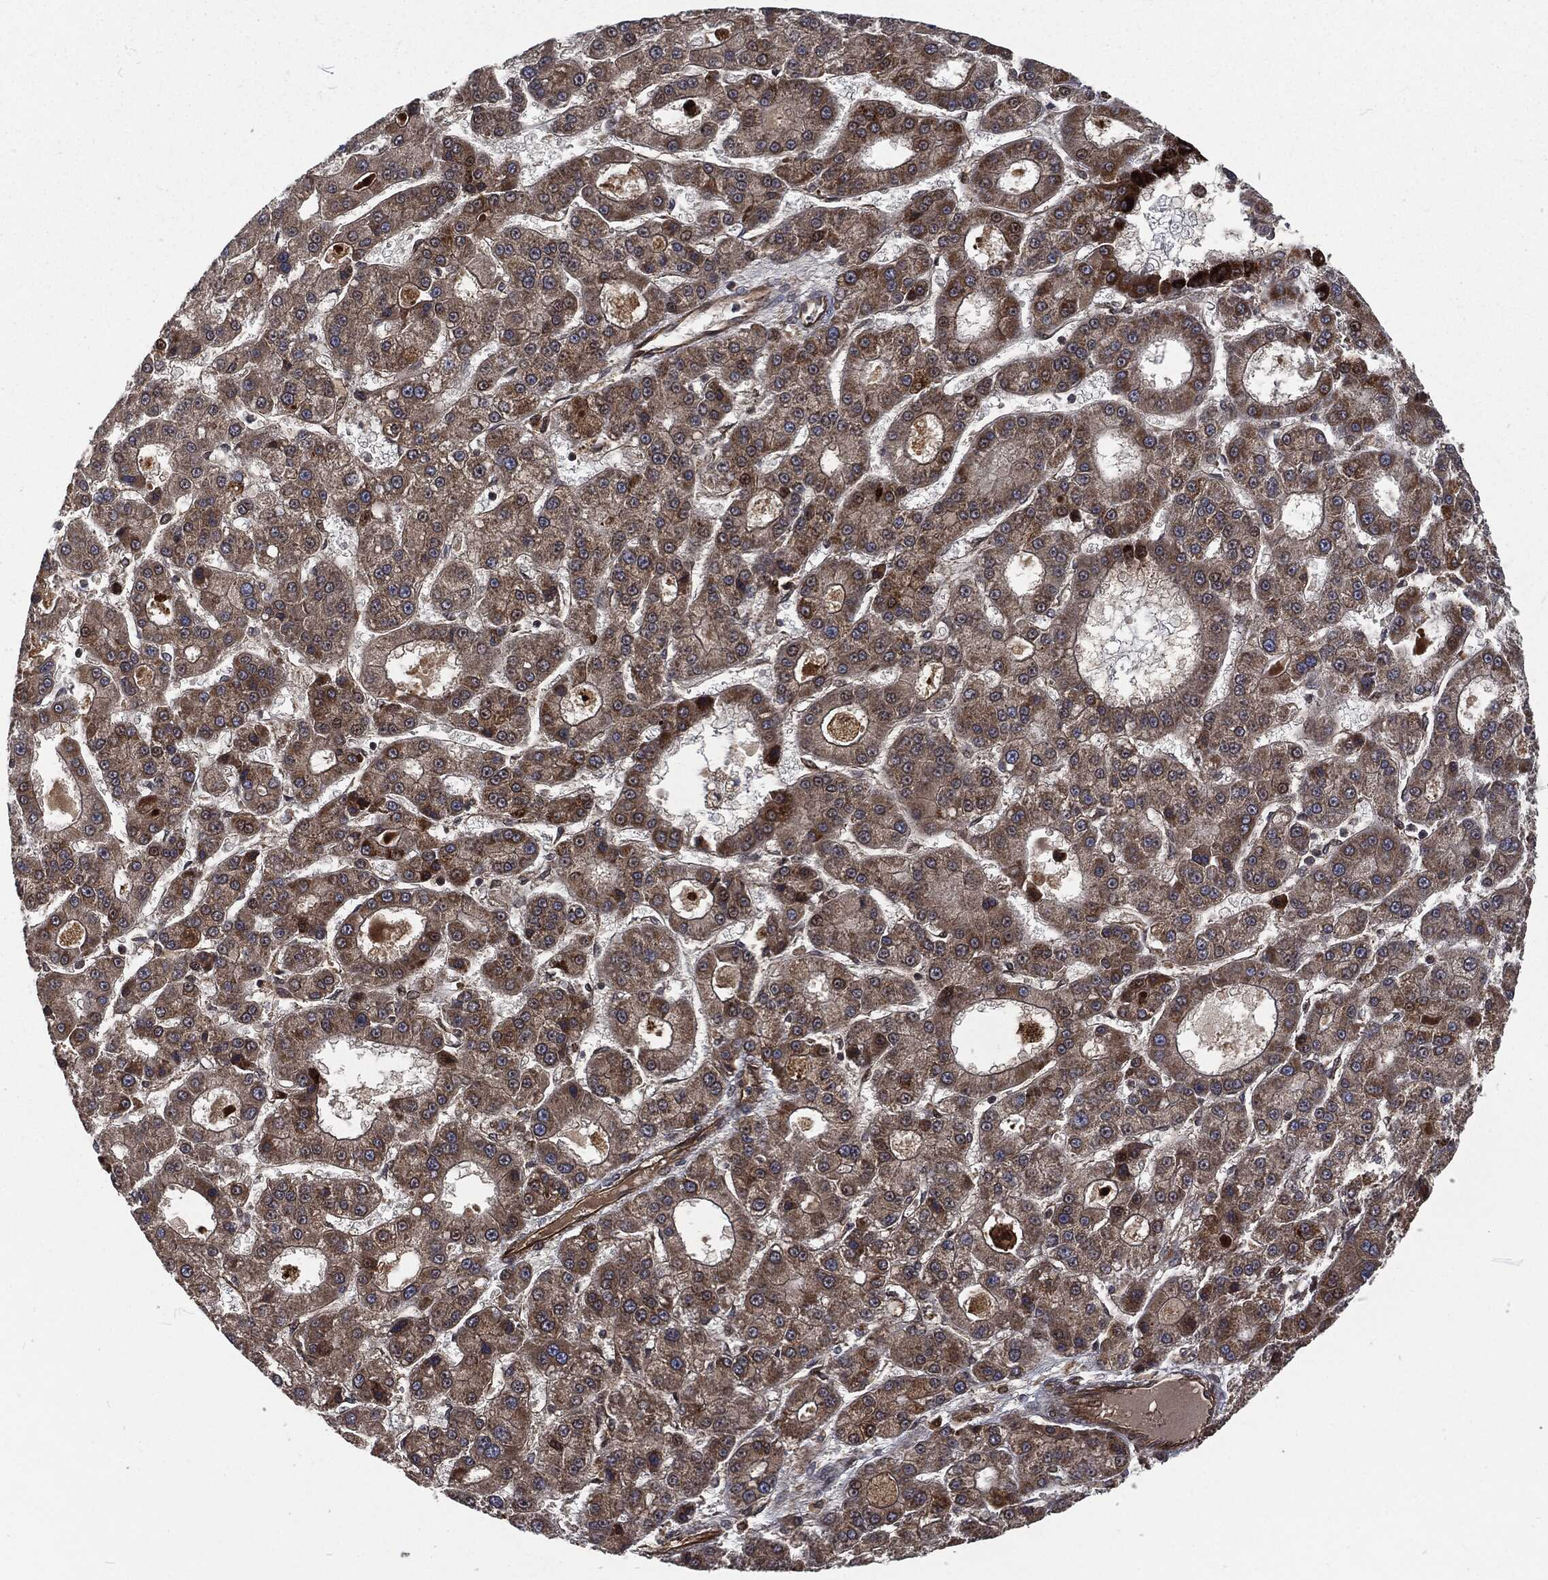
{"staining": {"intensity": "moderate", "quantity": ">75%", "location": "cytoplasmic/membranous"}, "tissue": "liver cancer", "cell_type": "Tumor cells", "image_type": "cancer", "snomed": [{"axis": "morphology", "description": "Carcinoma, Hepatocellular, NOS"}, {"axis": "topography", "description": "Liver"}], "caption": "This histopathology image demonstrates immunohistochemistry (IHC) staining of liver cancer (hepatocellular carcinoma), with medium moderate cytoplasmic/membranous staining in about >75% of tumor cells.", "gene": "RFTN1", "patient": {"sex": "male", "age": 70}}